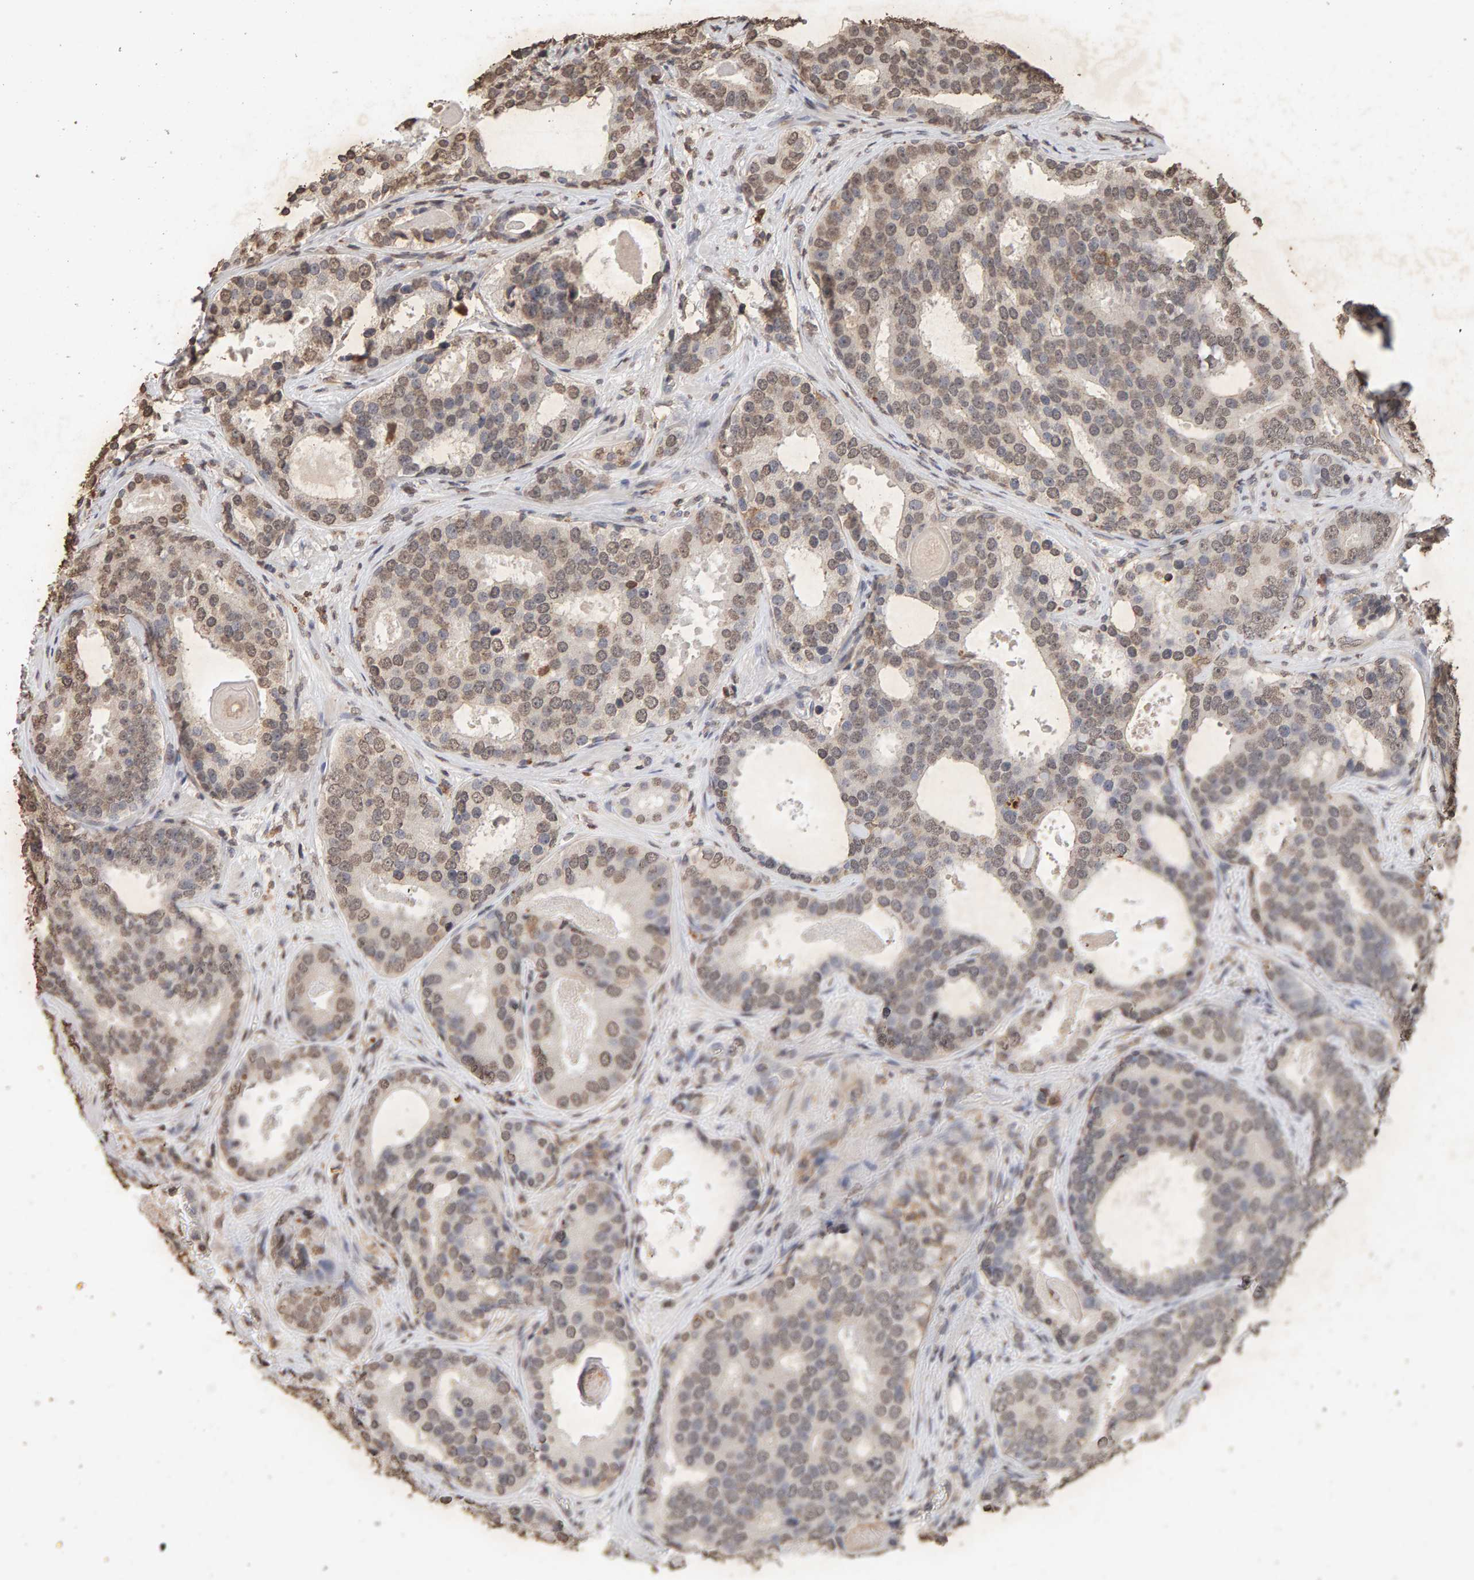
{"staining": {"intensity": "weak", "quantity": ">75%", "location": "nuclear"}, "tissue": "prostate cancer", "cell_type": "Tumor cells", "image_type": "cancer", "snomed": [{"axis": "morphology", "description": "Adenocarcinoma, High grade"}, {"axis": "topography", "description": "Prostate"}], "caption": "Human prostate cancer (adenocarcinoma (high-grade)) stained for a protein (brown) reveals weak nuclear positive positivity in approximately >75% of tumor cells.", "gene": "DNAJB5", "patient": {"sex": "male", "age": 60}}